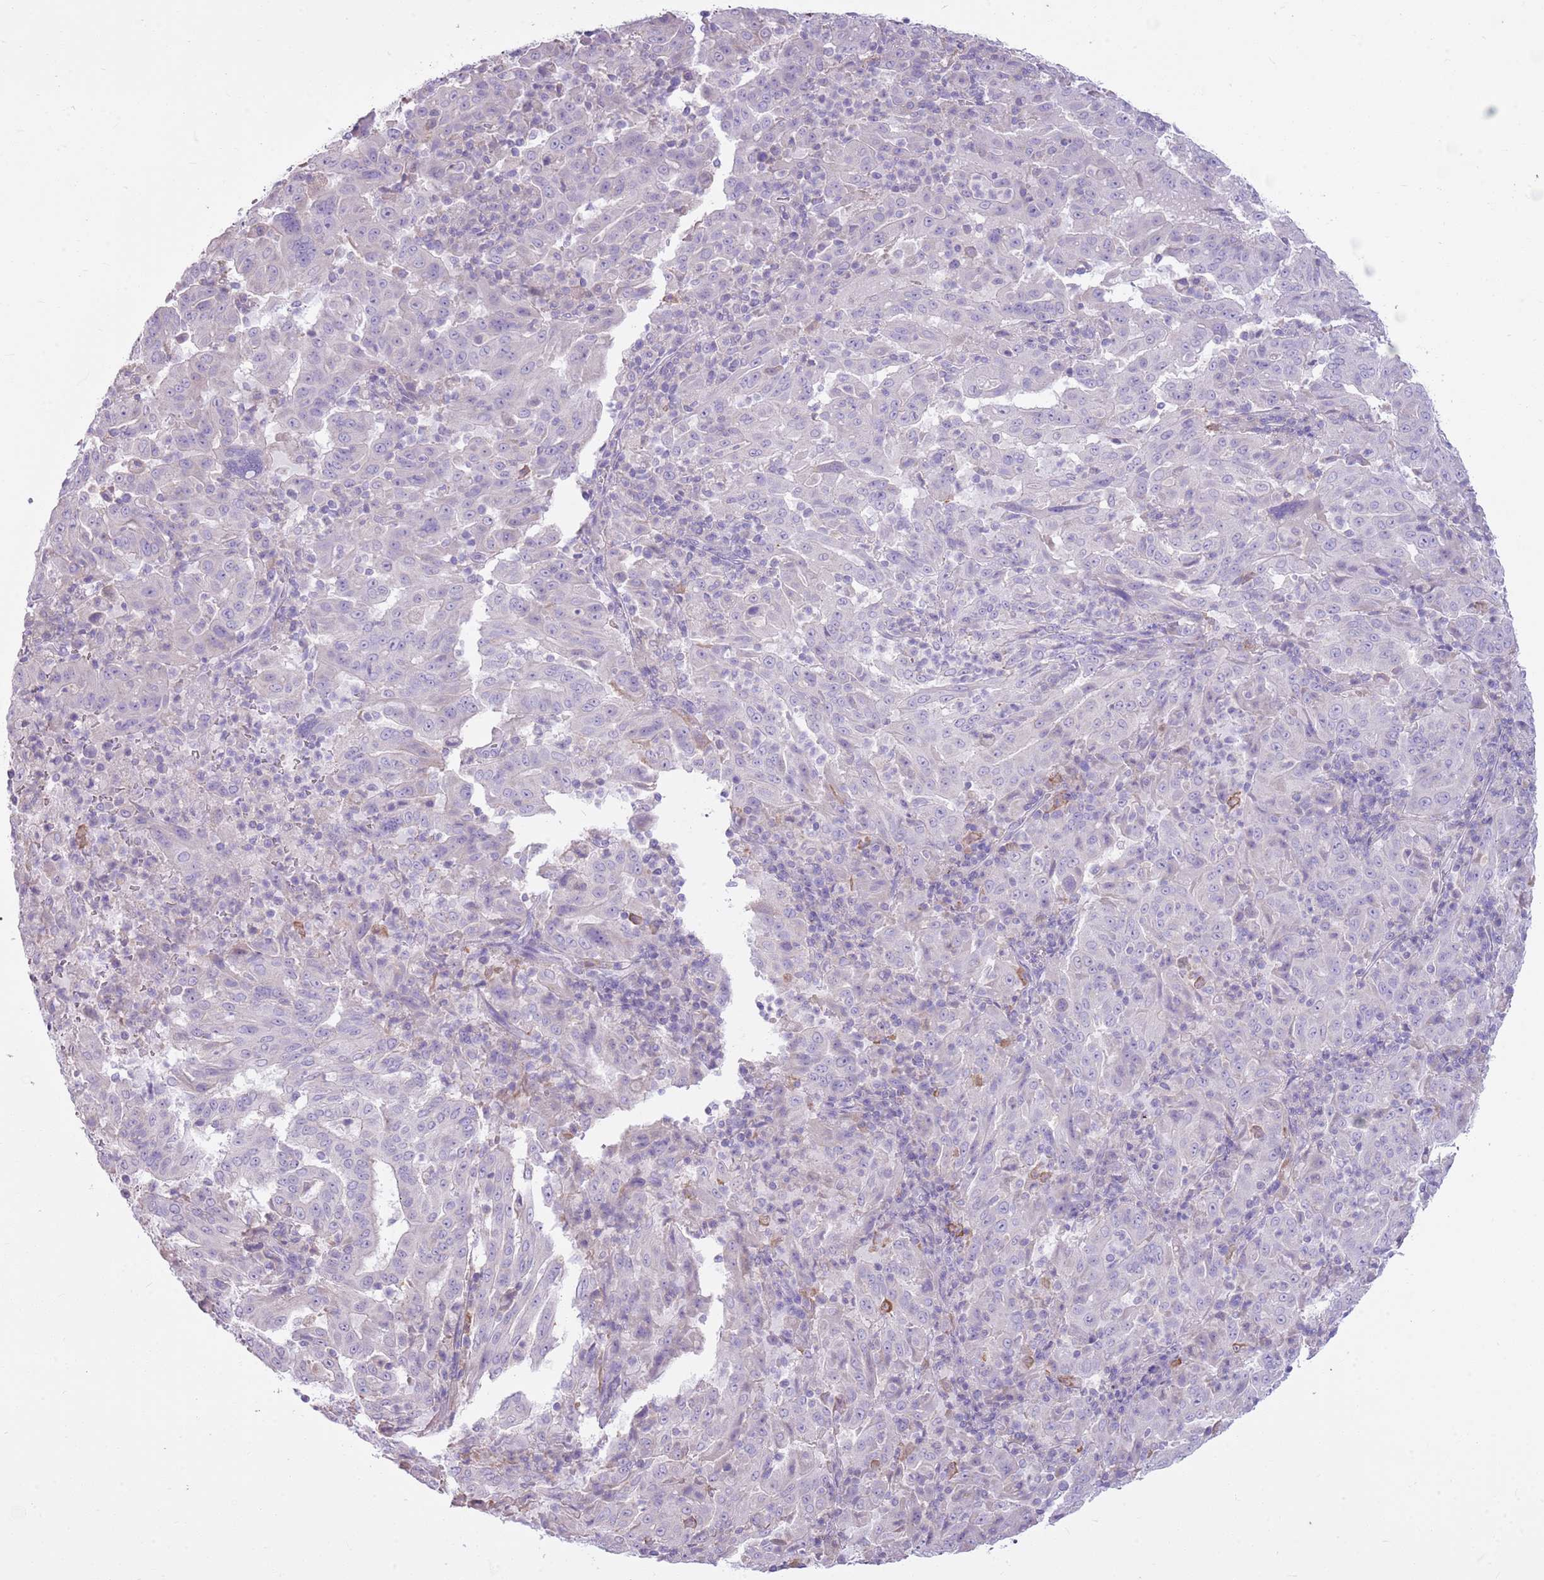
{"staining": {"intensity": "negative", "quantity": "none", "location": "none"}, "tissue": "pancreatic cancer", "cell_type": "Tumor cells", "image_type": "cancer", "snomed": [{"axis": "morphology", "description": "Adenocarcinoma, NOS"}, {"axis": "topography", "description": "Pancreas"}], "caption": "A micrograph of pancreatic cancer (adenocarcinoma) stained for a protein demonstrates no brown staining in tumor cells.", "gene": "CNPPD1", "patient": {"sex": "male", "age": 63}}